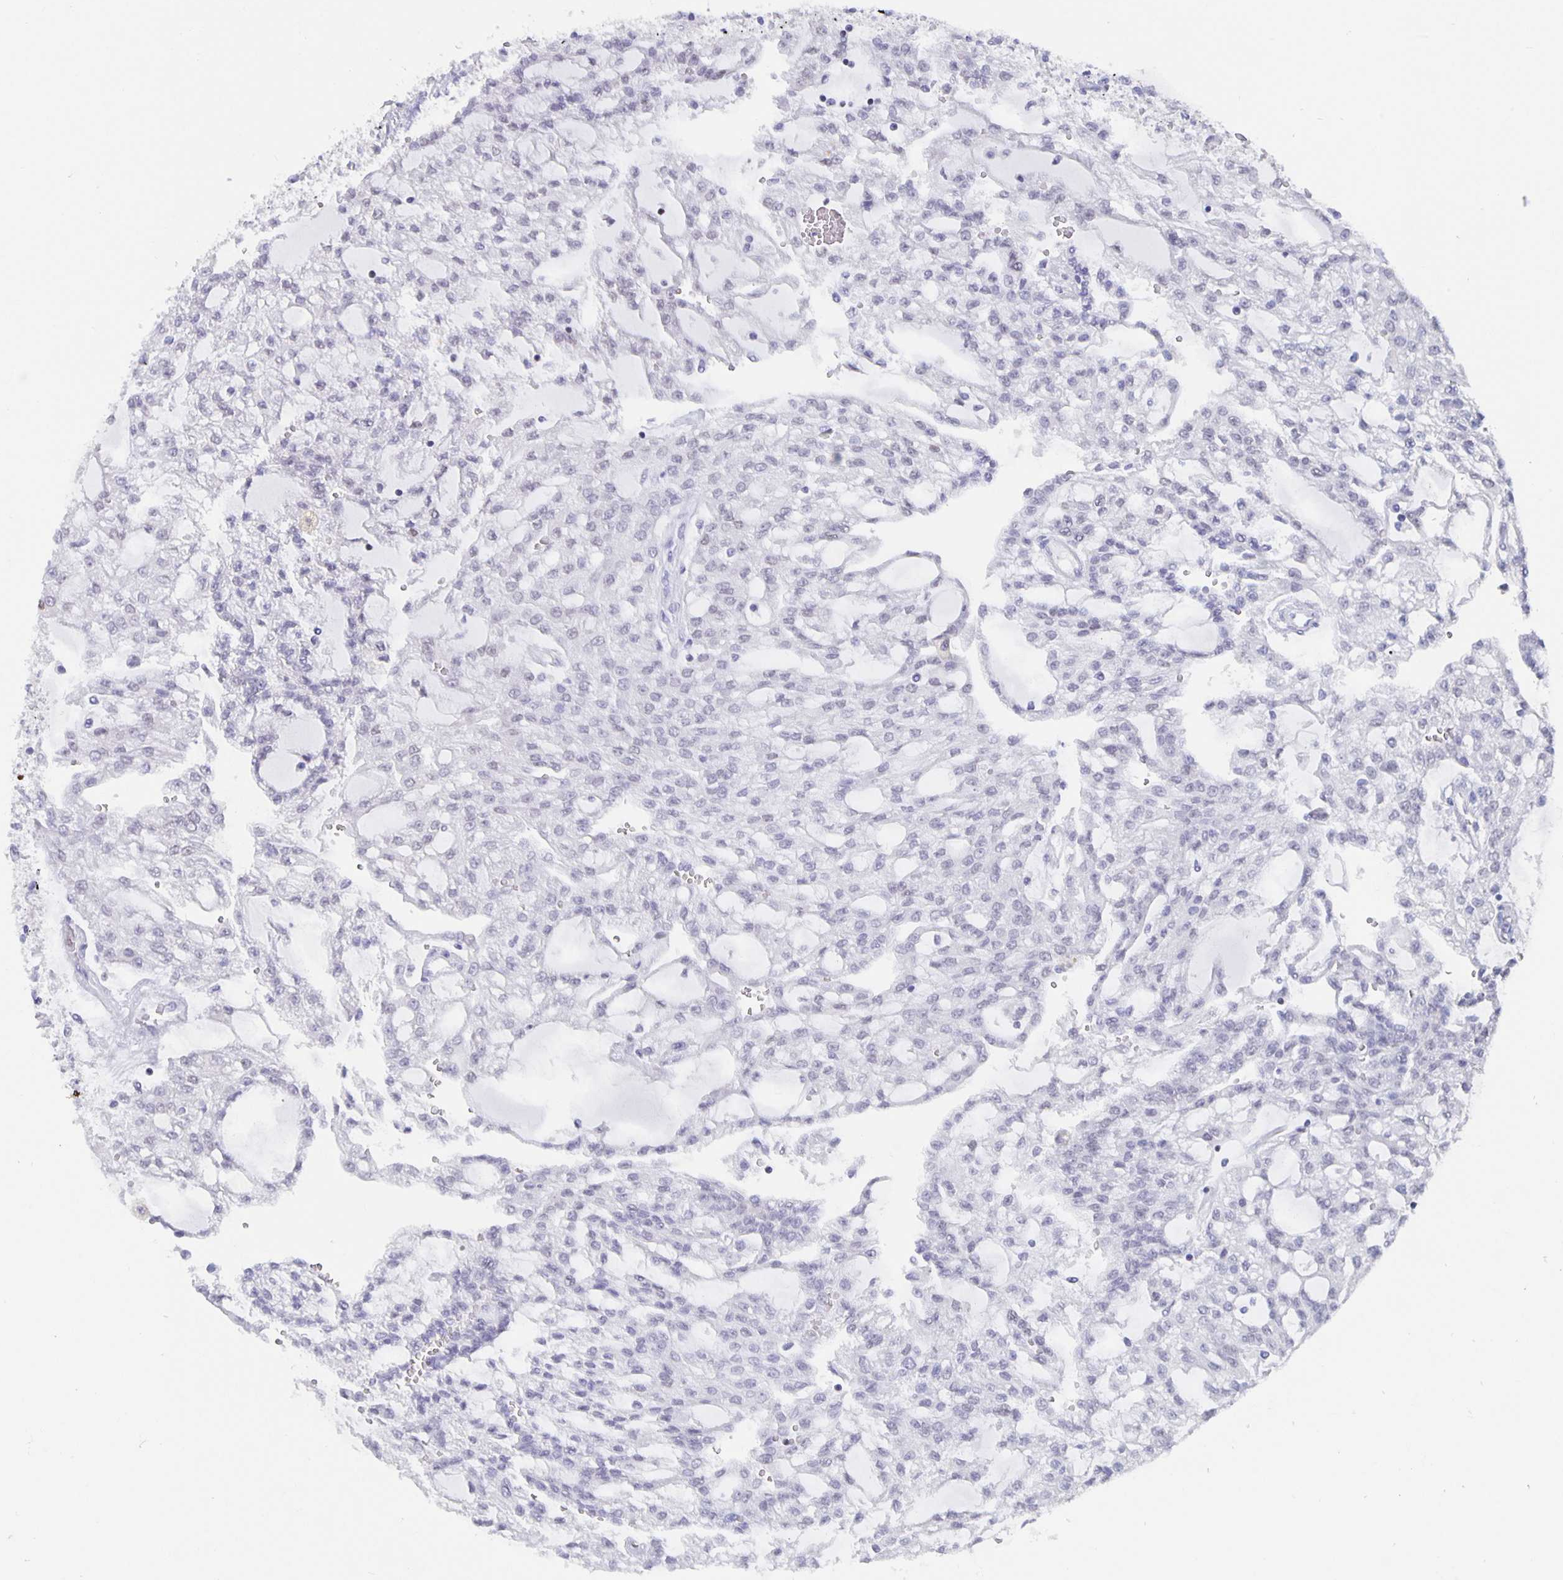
{"staining": {"intensity": "negative", "quantity": "none", "location": "none"}, "tissue": "renal cancer", "cell_type": "Tumor cells", "image_type": "cancer", "snomed": [{"axis": "morphology", "description": "Adenocarcinoma, NOS"}, {"axis": "topography", "description": "Kidney"}], "caption": "A photomicrograph of renal cancer stained for a protein reveals no brown staining in tumor cells.", "gene": "SATB2", "patient": {"sex": "male", "age": 63}}